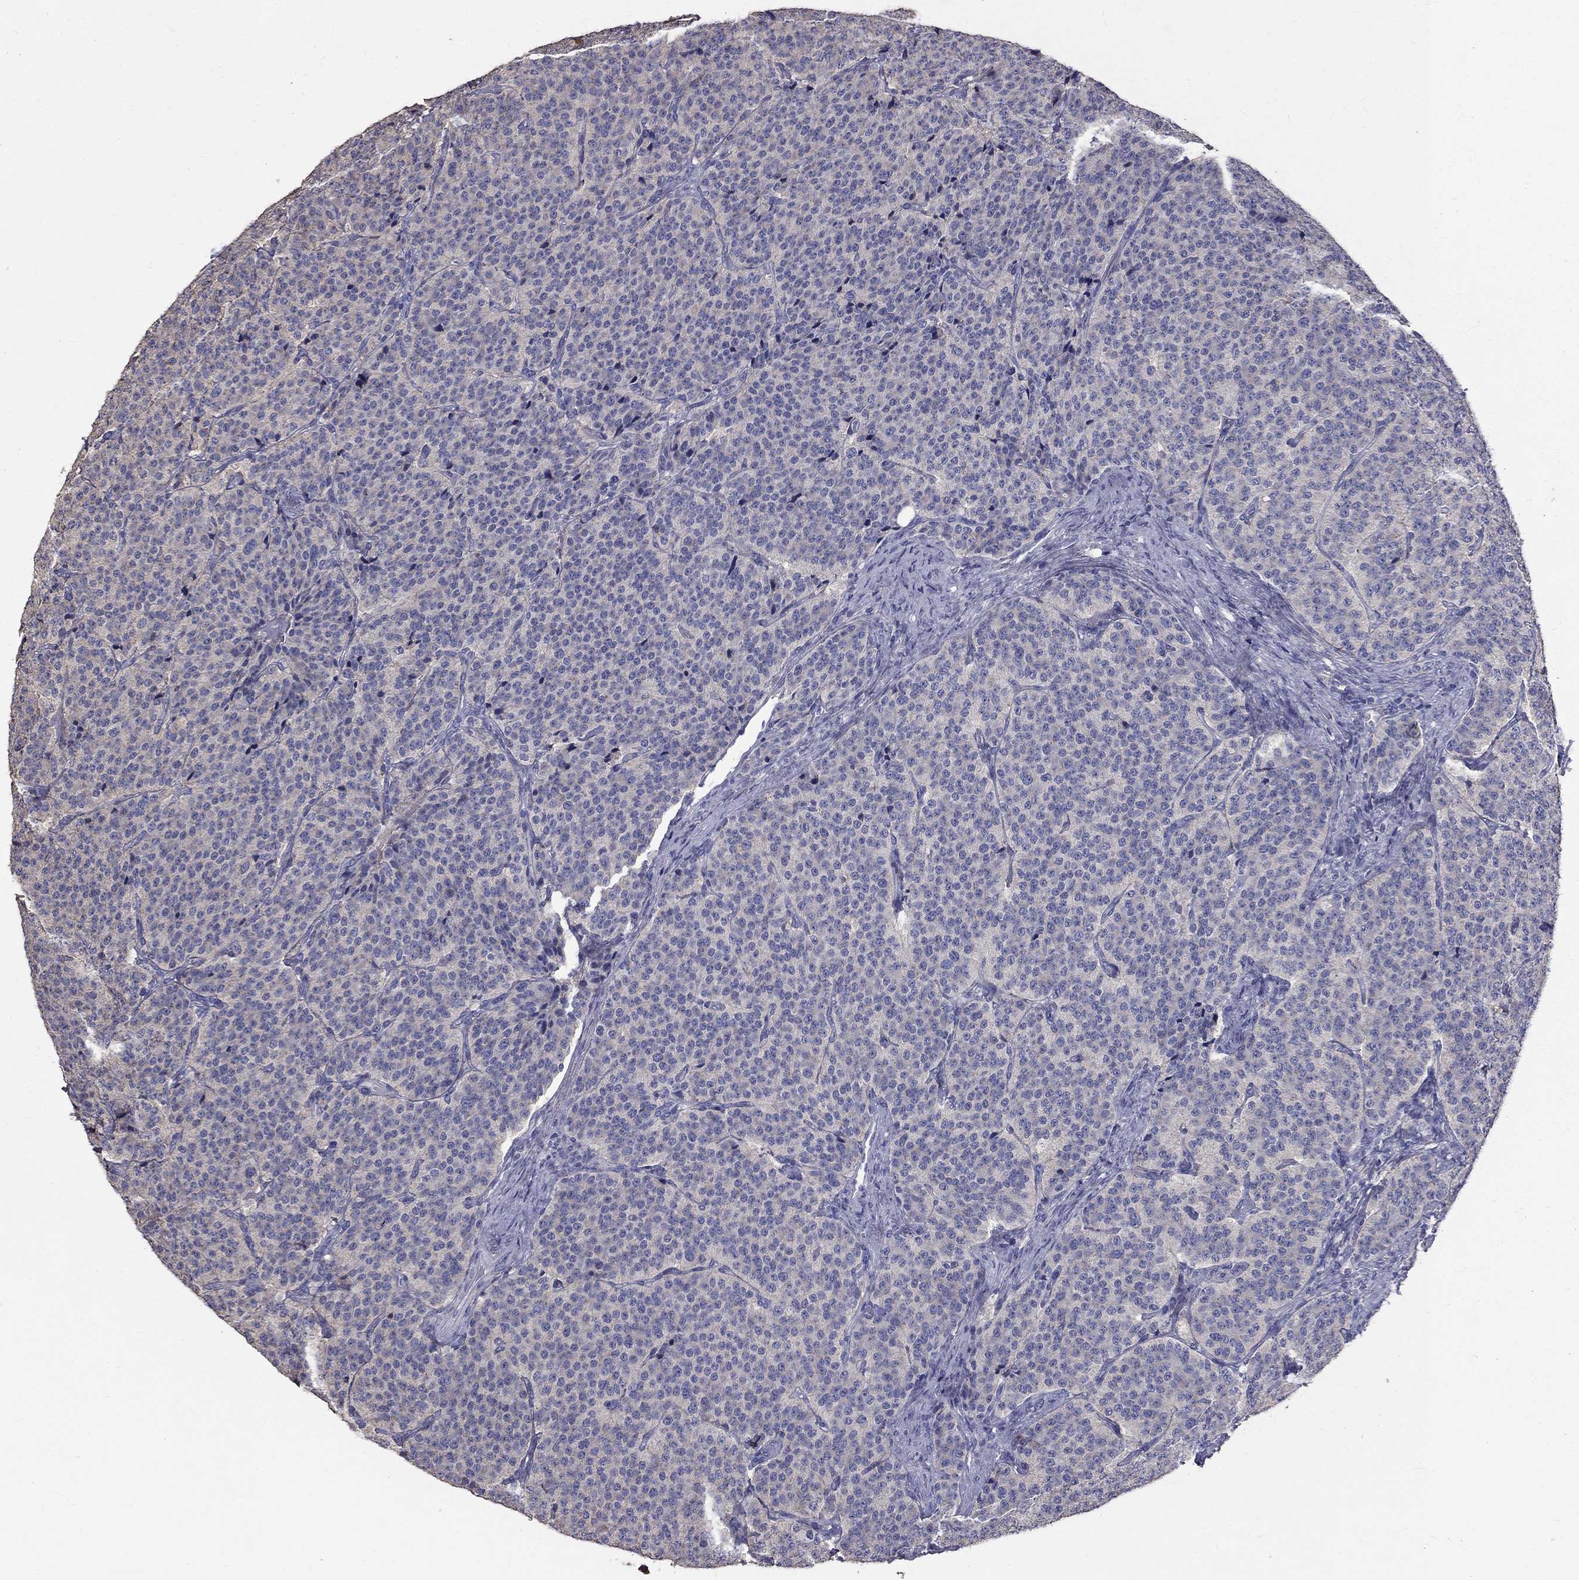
{"staining": {"intensity": "negative", "quantity": "none", "location": "none"}, "tissue": "carcinoid", "cell_type": "Tumor cells", "image_type": "cancer", "snomed": [{"axis": "morphology", "description": "Carcinoid, malignant, NOS"}, {"axis": "topography", "description": "Small intestine"}], "caption": "DAB (3,3'-diaminobenzidine) immunohistochemical staining of human carcinoid exhibits no significant positivity in tumor cells.", "gene": "ANXA10", "patient": {"sex": "female", "age": 58}}